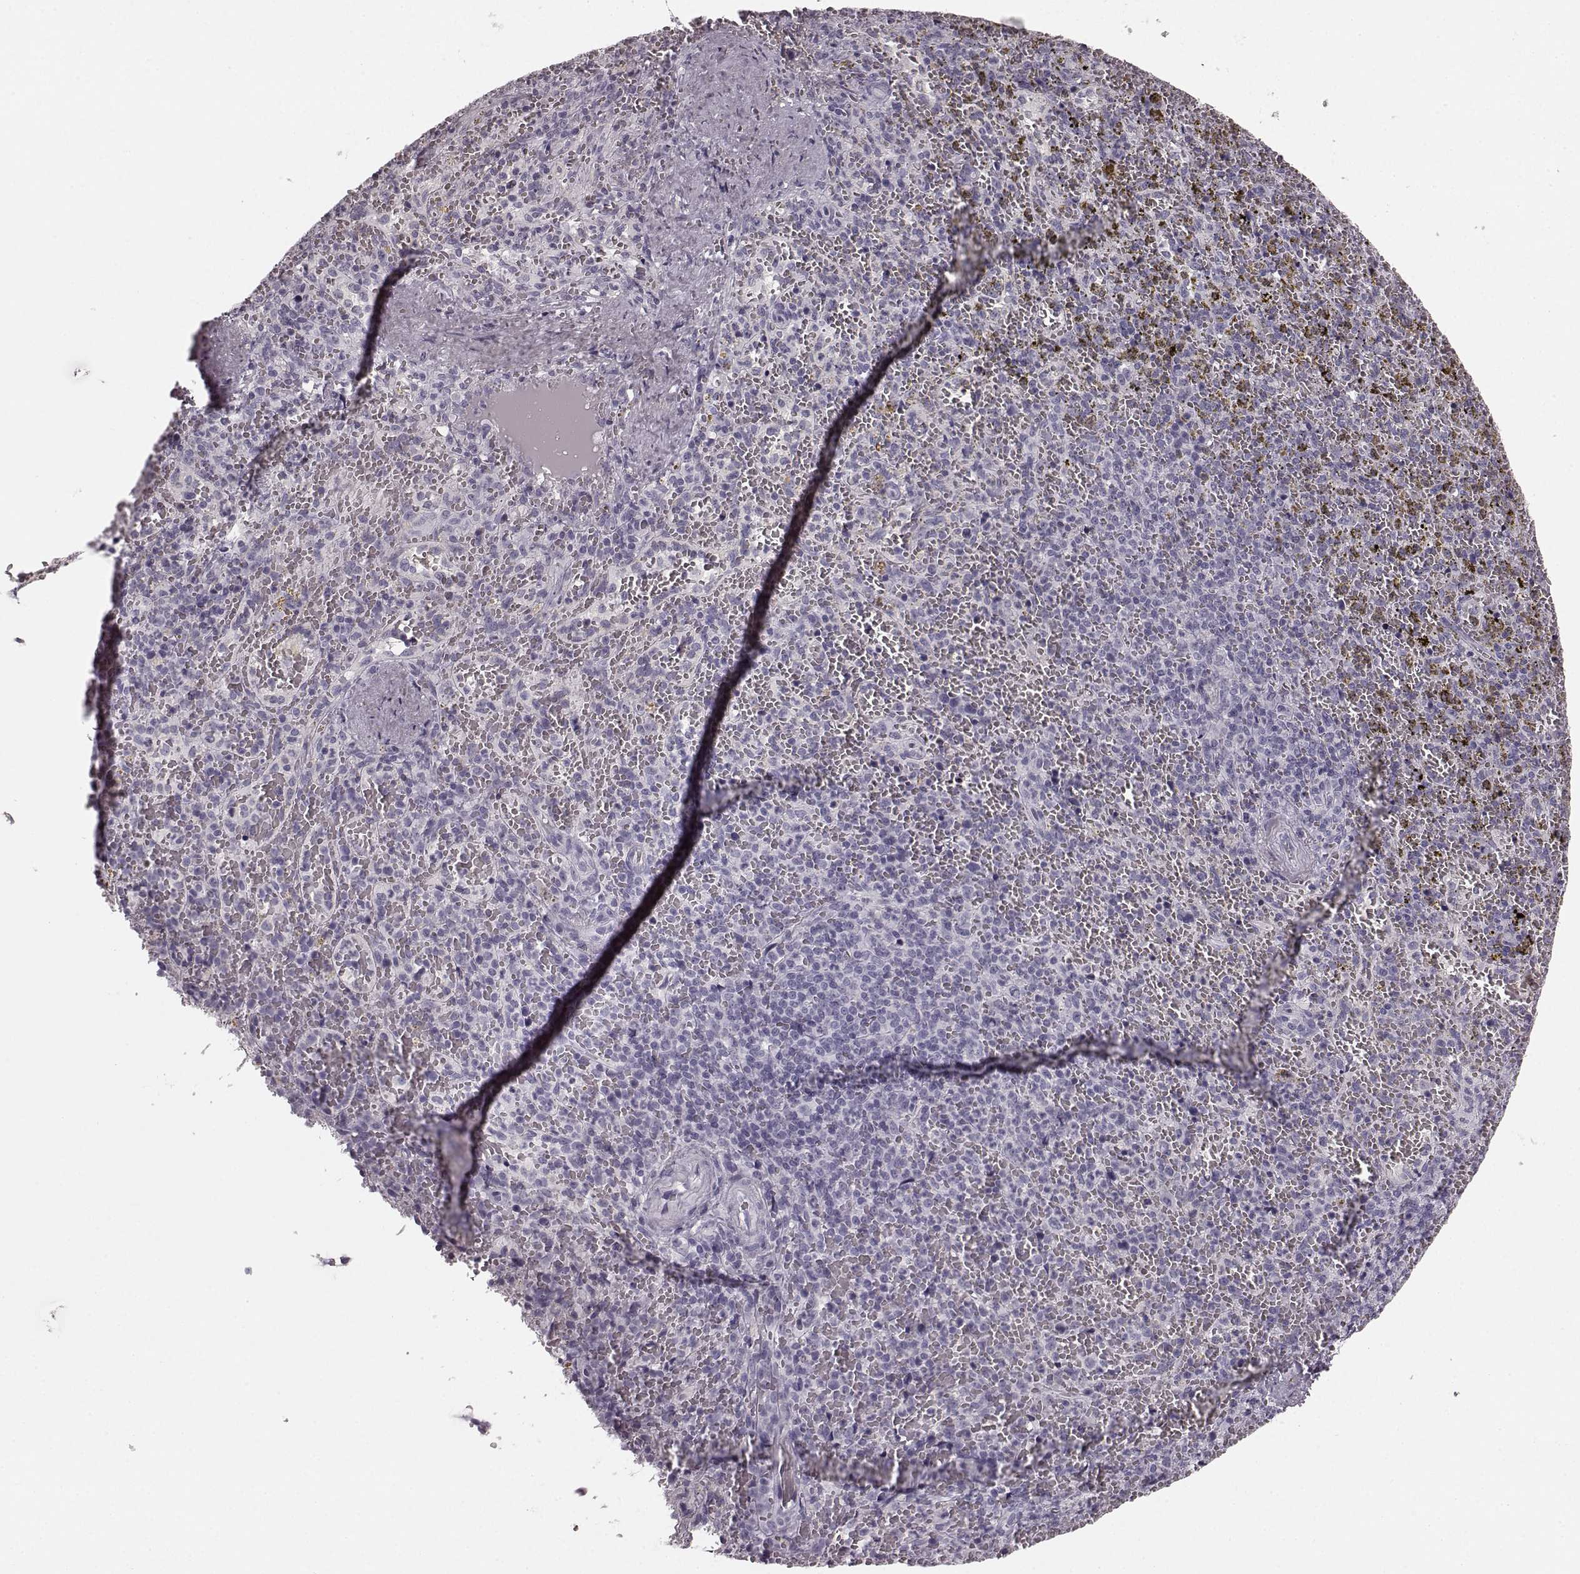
{"staining": {"intensity": "negative", "quantity": "none", "location": "none"}, "tissue": "spleen", "cell_type": "Cells in red pulp", "image_type": "normal", "snomed": [{"axis": "morphology", "description": "Normal tissue, NOS"}, {"axis": "topography", "description": "Spleen"}], "caption": "Human spleen stained for a protein using immunohistochemistry (IHC) shows no positivity in cells in red pulp.", "gene": "TMPRSS15", "patient": {"sex": "female", "age": 50}}